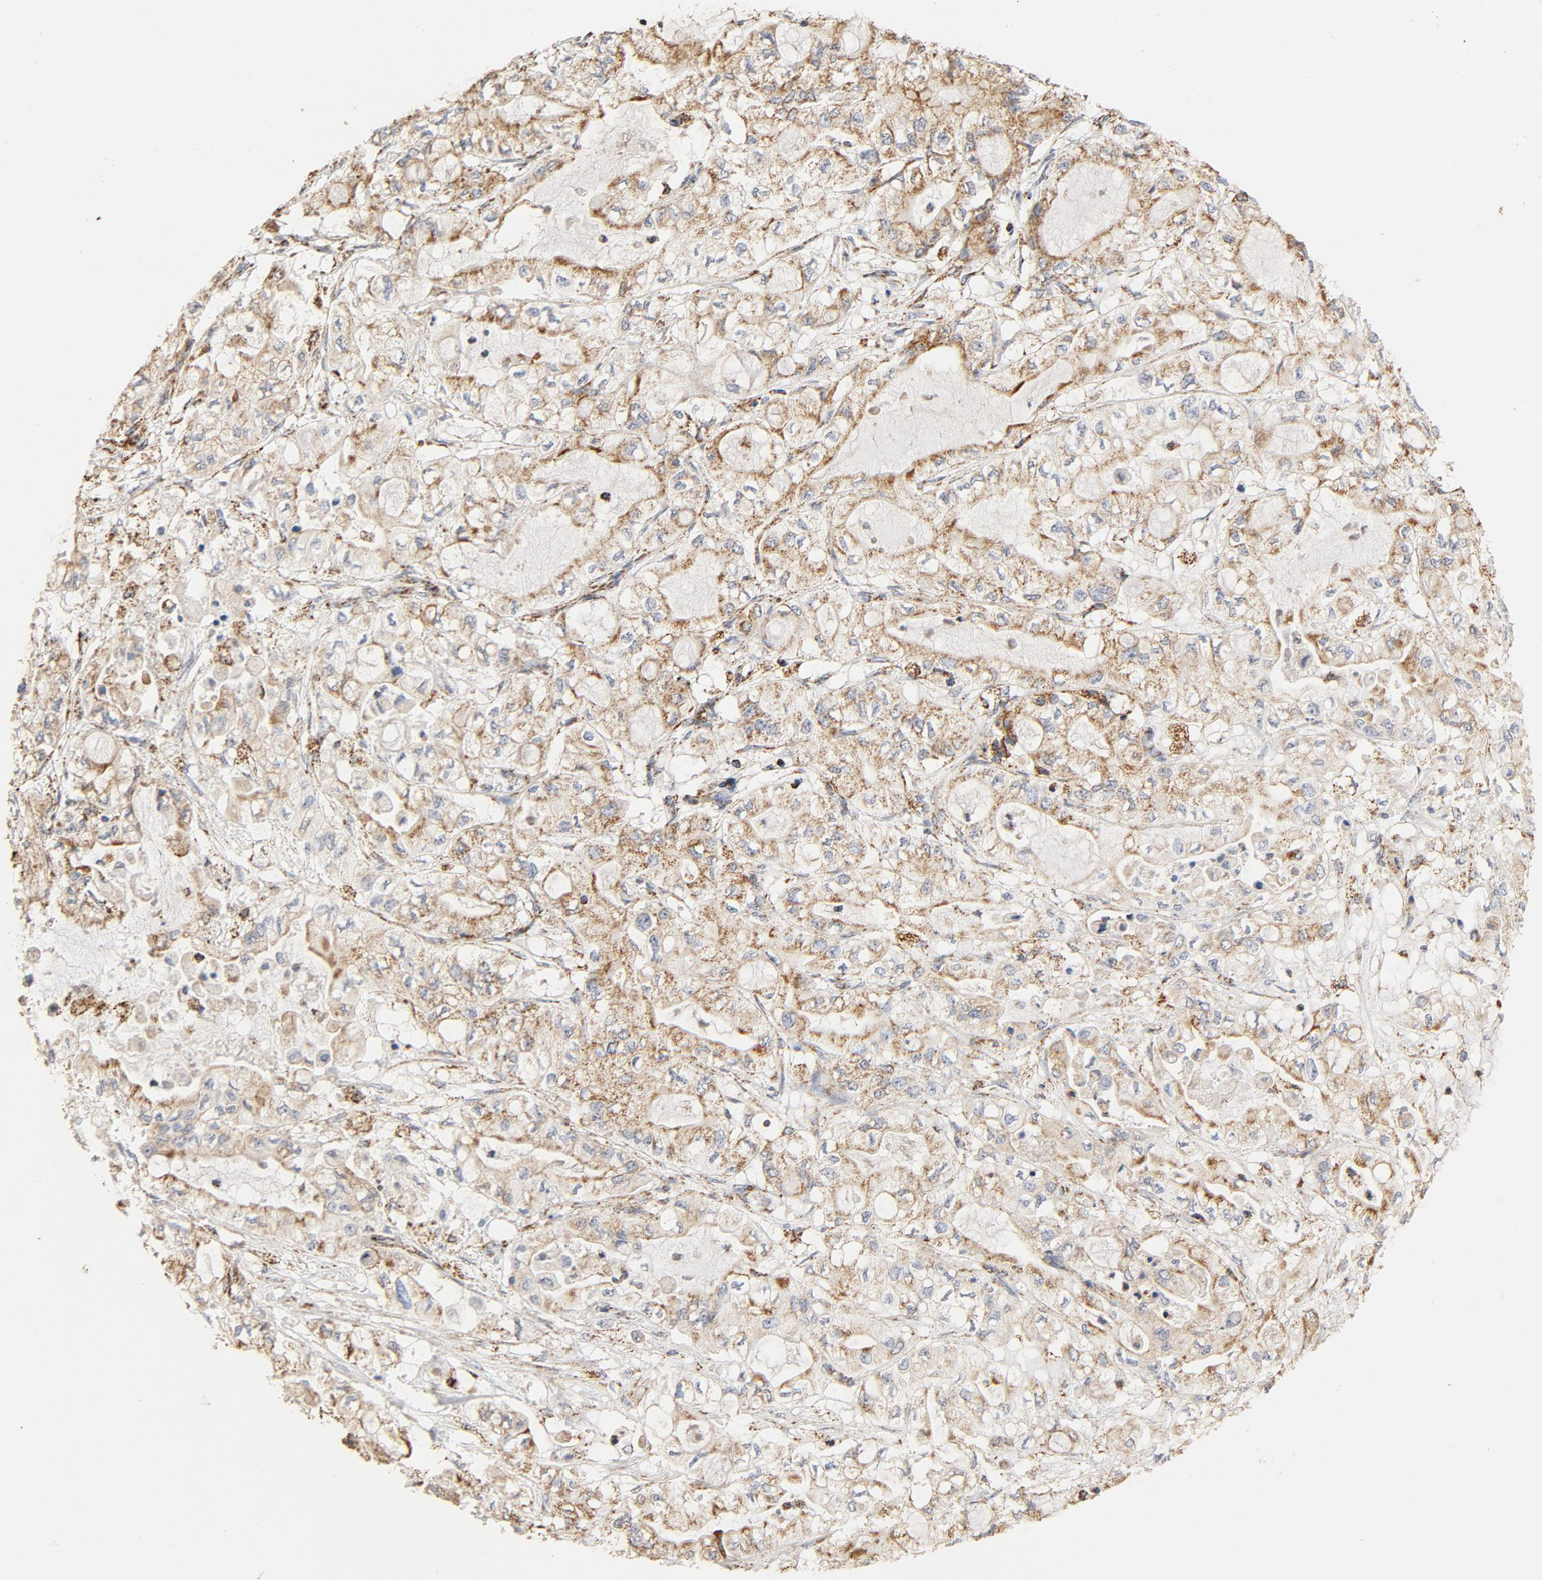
{"staining": {"intensity": "moderate", "quantity": ">75%", "location": "nuclear"}, "tissue": "pancreatic cancer", "cell_type": "Tumor cells", "image_type": "cancer", "snomed": [{"axis": "morphology", "description": "Adenocarcinoma, NOS"}, {"axis": "topography", "description": "Pancreas"}], "caption": "An image showing moderate nuclear staining in approximately >75% of tumor cells in adenocarcinoma (pancreatic), as visualized by brown immunohistochemical staining.", "gene": "COX4I1", "patient": {"sex": "male", "age": 79}}